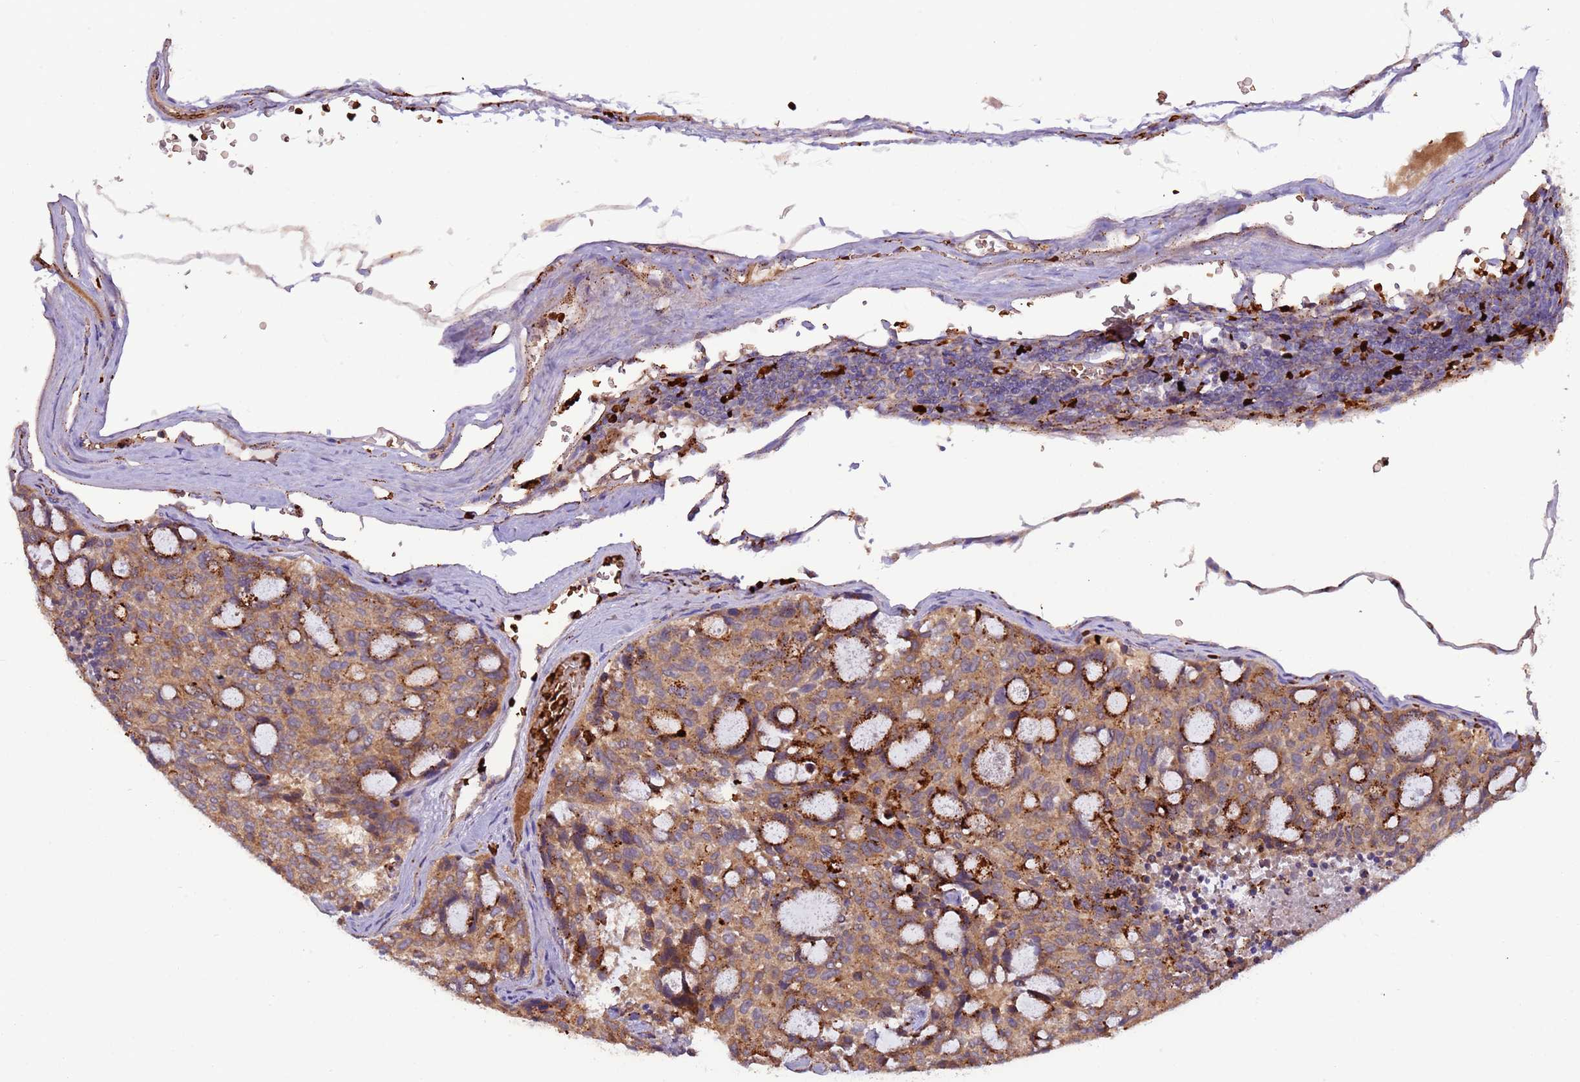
{"staining": {"intensity": "moderate", "quantity": ">75%", "location": "cytoplasmic/membranous"}, "tissue": "carcinoid", "cell_type": "Tumor cells", "image_type": "cancer", "snomed": [{"axis": "morphology", "description": "Carcinoid, malignant, NOS"}, {"axis": "topography", "description": "Pancreas"}], "caption": "This is an image of immunohistochemistry staining of carcinoid, which shows moderate expression in the cytoplasmic/membranous of tumor cells.", "gene": "VPS36", "patient": {"sex": "female", "age": 54}}